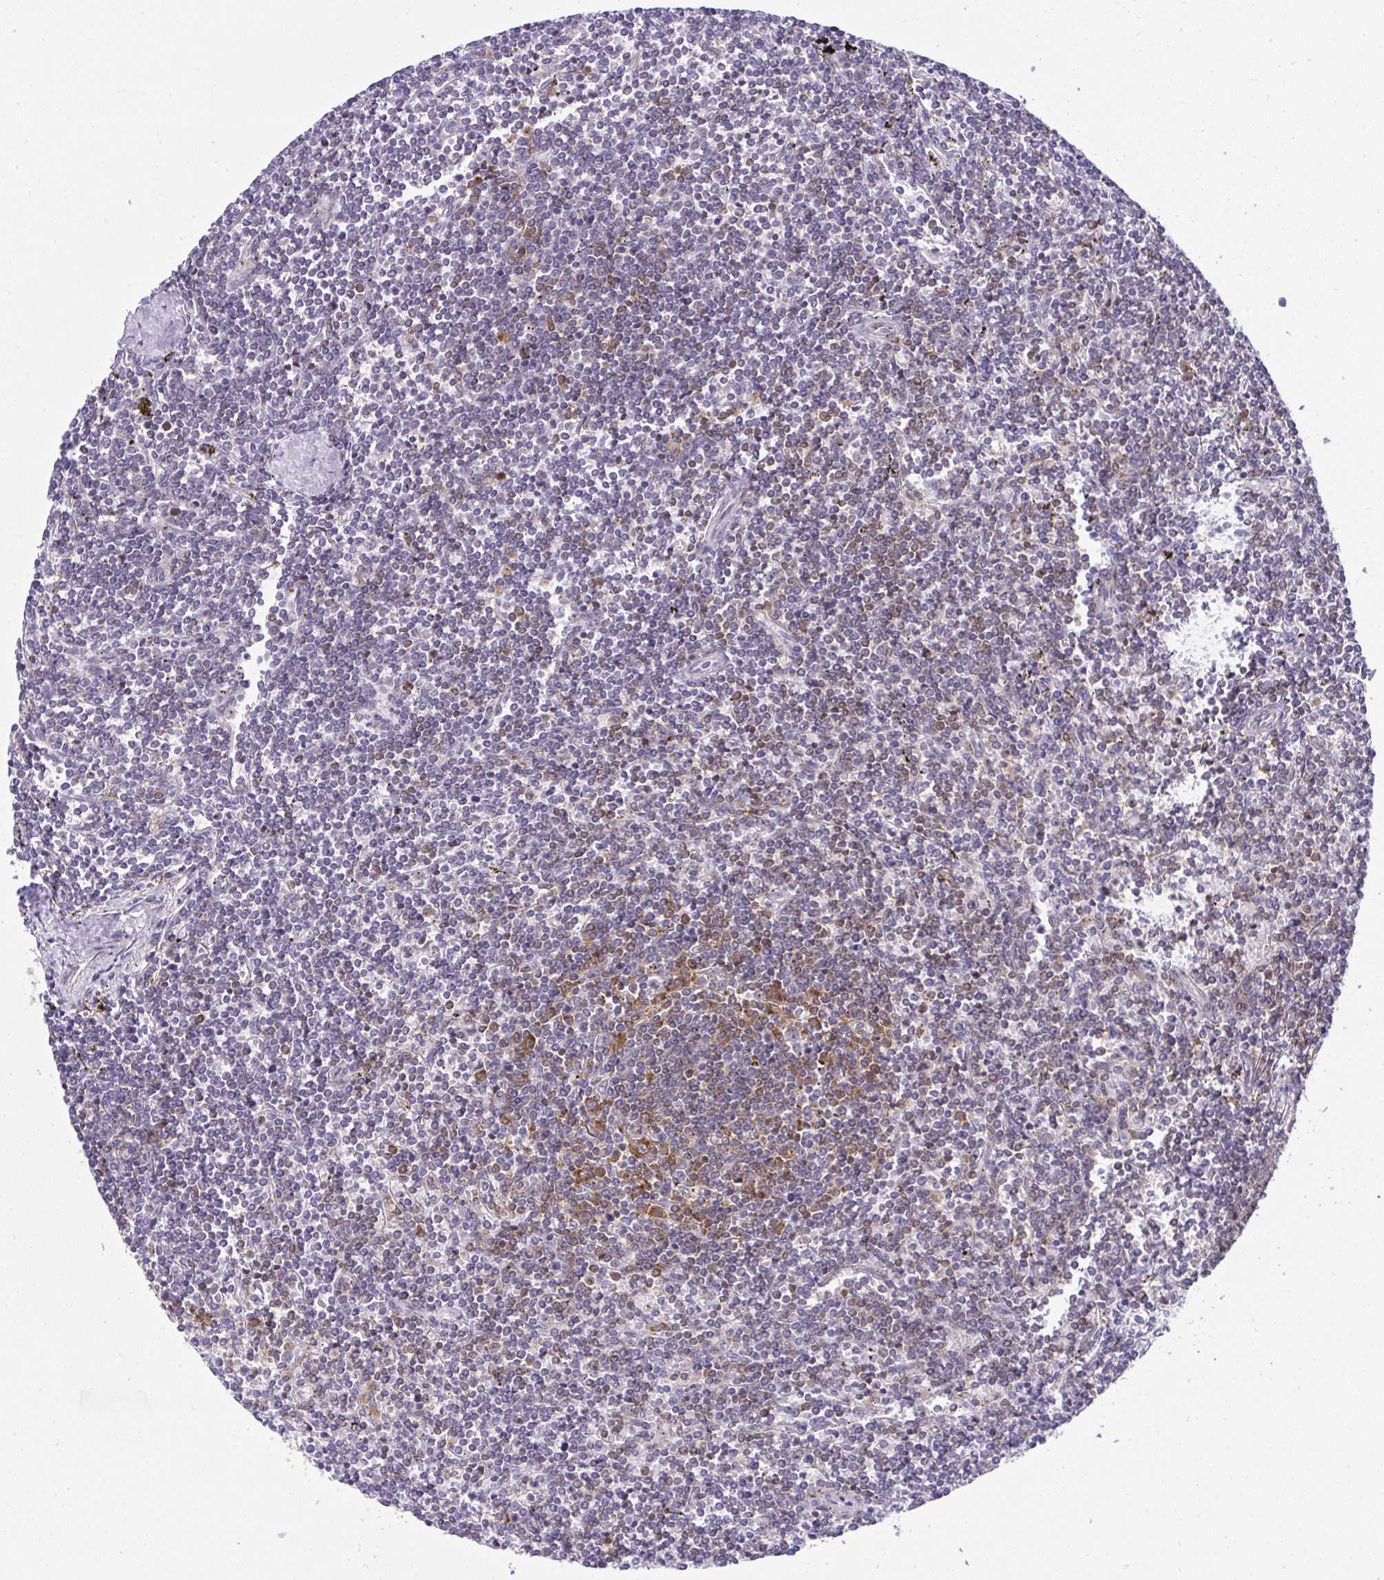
{"staining": {"intensity": "negative", "quantity": "none", "location": "none"}, "tissue": "lymphoma", "cell_type": "Tumor cells", "image_type": "cancer", "snomed": [{"axis": "morphology", "description": "Malignant lymphoma, non-Hodgkin's type, Low grade"}, {"axis": "topography", "description": "Spleen"}], "caption": "Tumor cells show no significant expression in malignant lymphoma, non-Hodgkin's type (low-grade). Nuclei are stained in blue.", "gene": "RPS7", "patient": {"sex": "male", "age": 78}}